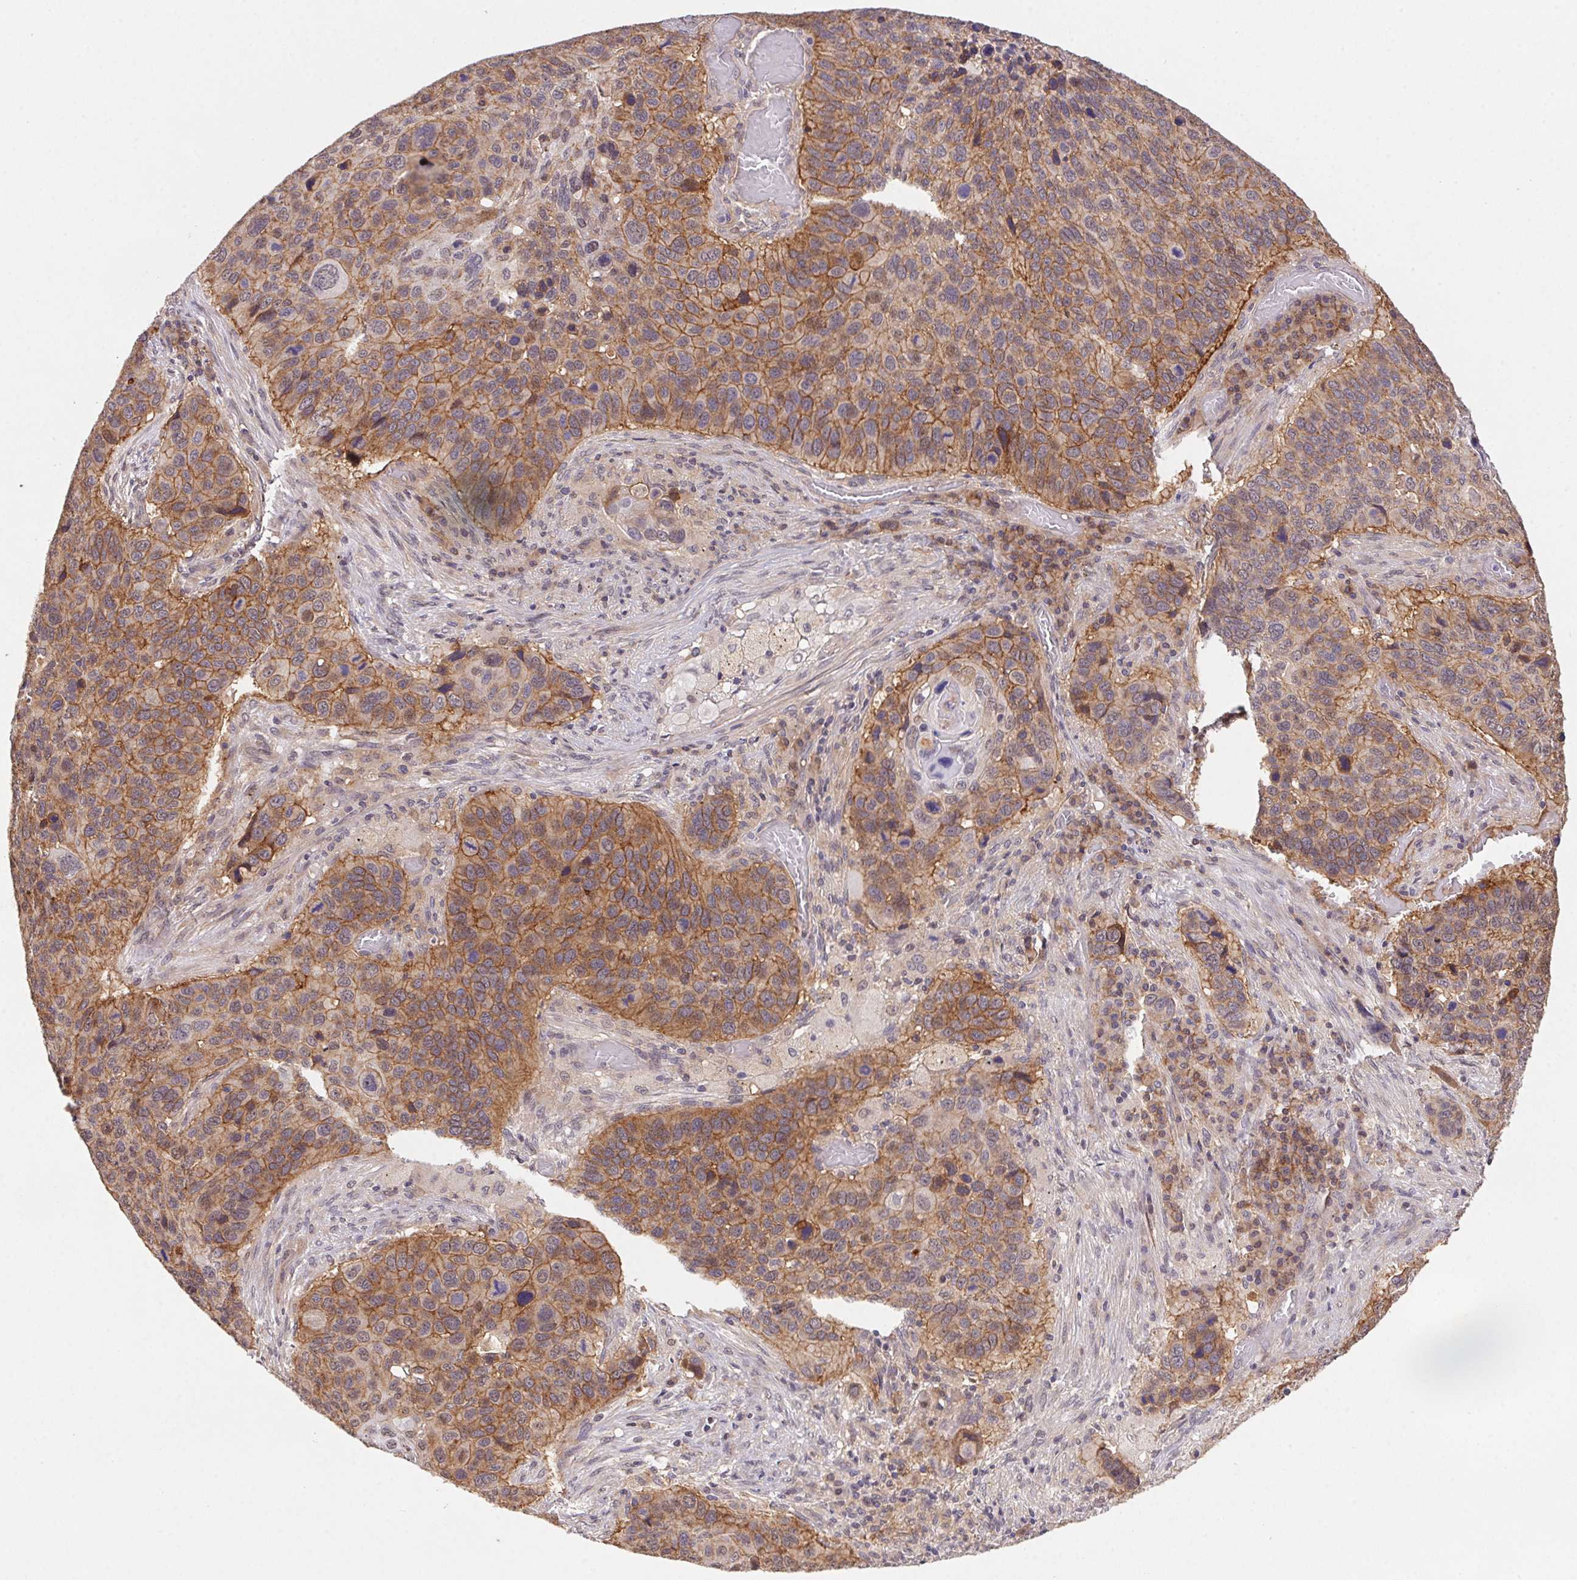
{"staining": {"intensity": "moderate", "quantity": ">75%", "location": "cytoplasmic/membranous"}, "tissue": "lung cancer", "cell_type": "Tumor cells", "image_type": "cancer", "snomed": [{"axis": "morphology", "description": "Squamous cell carcinoma, NOS"}, {"axis": "topography", "description": "Lung"}], "caption": "This is a photomicrograph of immunohistochemistry (IHC) staining of lung cancer (squamous cell carcinoma), which shows moderate staining in the cytoplasmic/membranous of tumor cells.", "gene": "SLC52A2", "patient": {"sex": "male", "age": 68}}